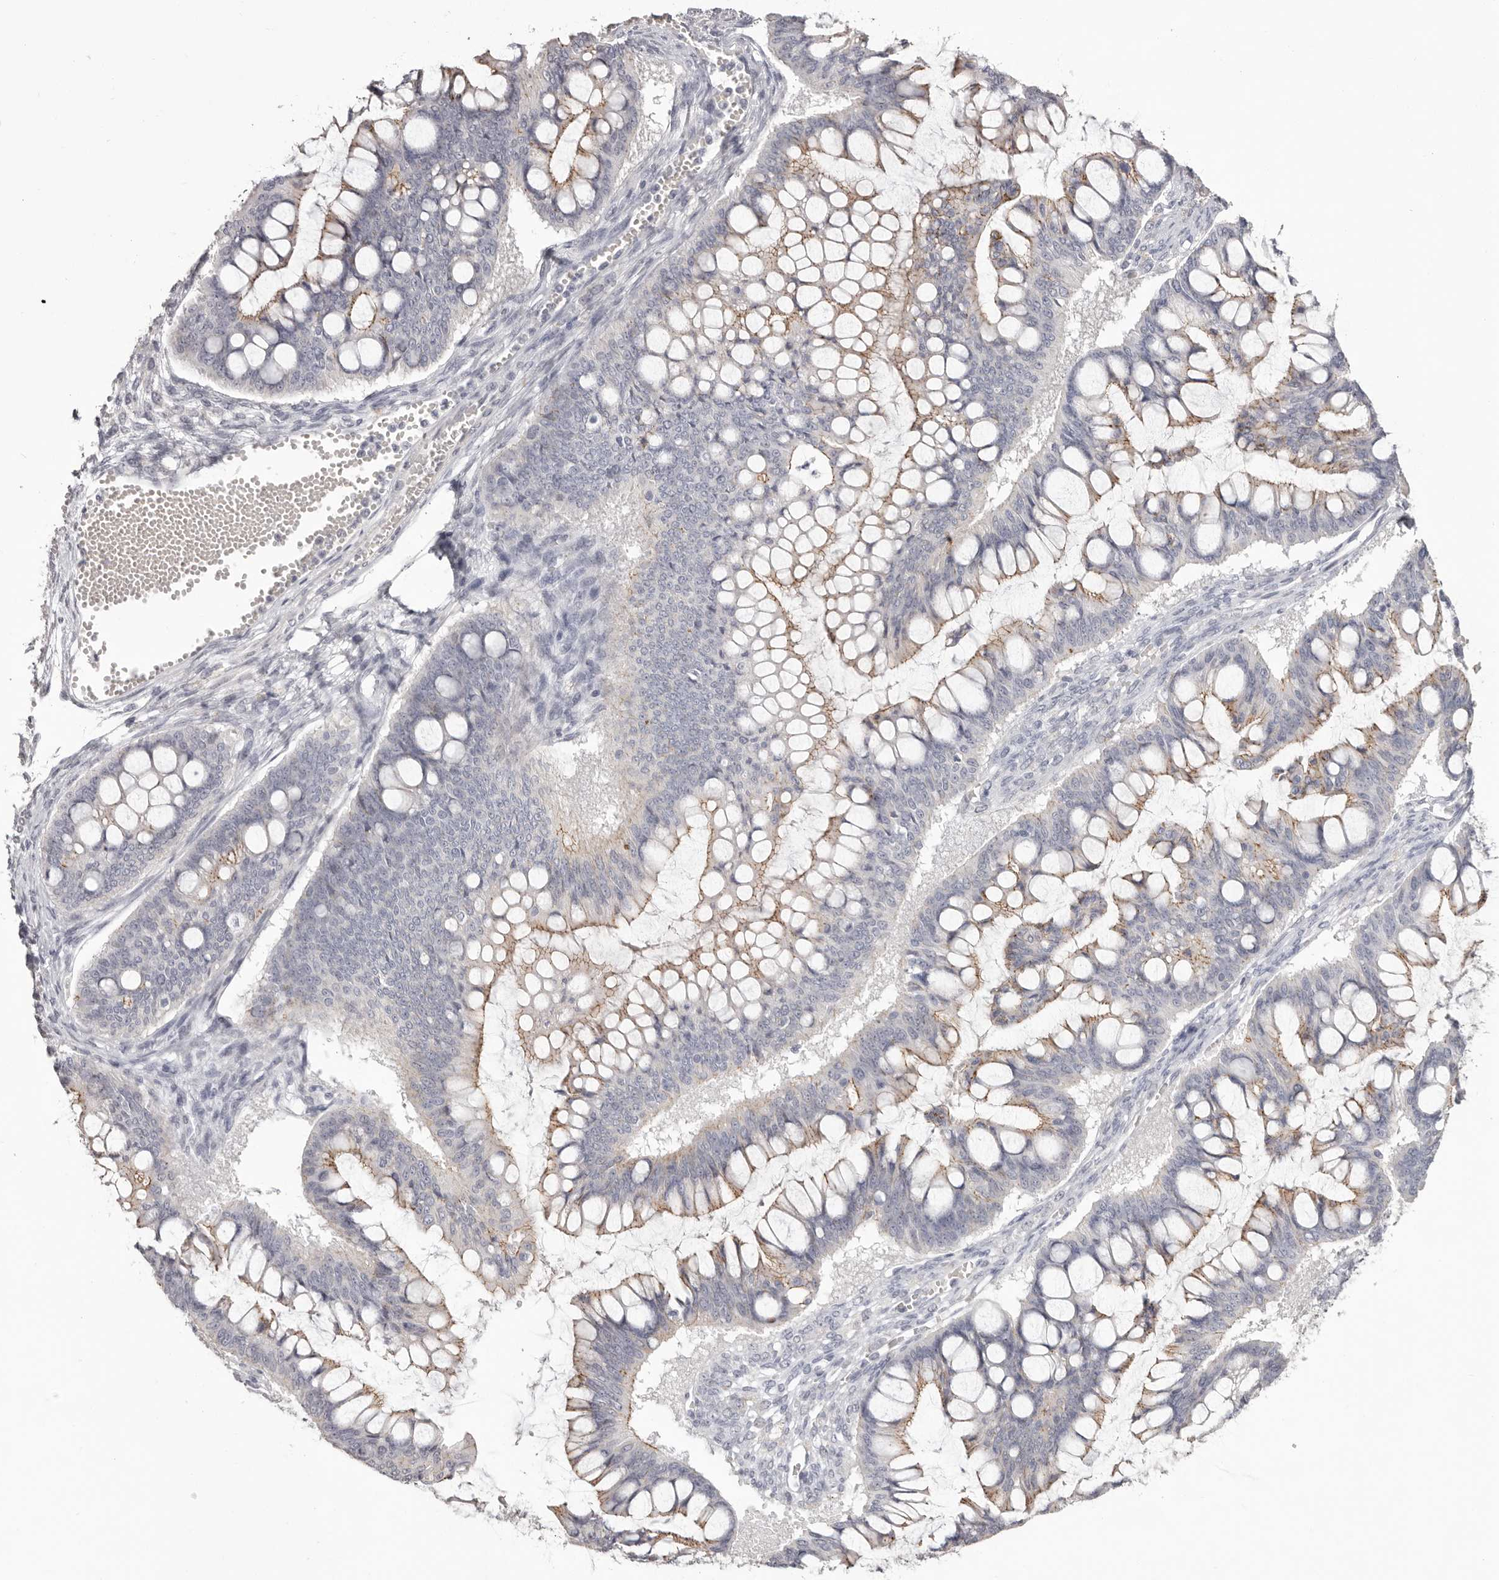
{"staining": {"intensity": "moderate", "quantity": "<25%", "location": "cytoplasmic/membranous"}, "tissue": "ovarian cancer", "cell_type": "Tumor cells", "image_type": "cancer", "snomed": [{"axis": "morphology", "description": "Cystadenocarcinoma, mucinous, NOS"}, {"axis": "topography", "description": "Ovary"}], "caption": "Immunohistochemical staining of human ovarian cancer (mucinous cystadenocarcinoma) demonstrates low levels of moderate cytoplasmic/membranous positivity in approximately <25% of tumor cells. Nuclei are stained in blue.", "gene": "PCDHB6", "patient": {"sex": "female", "age": 73}}